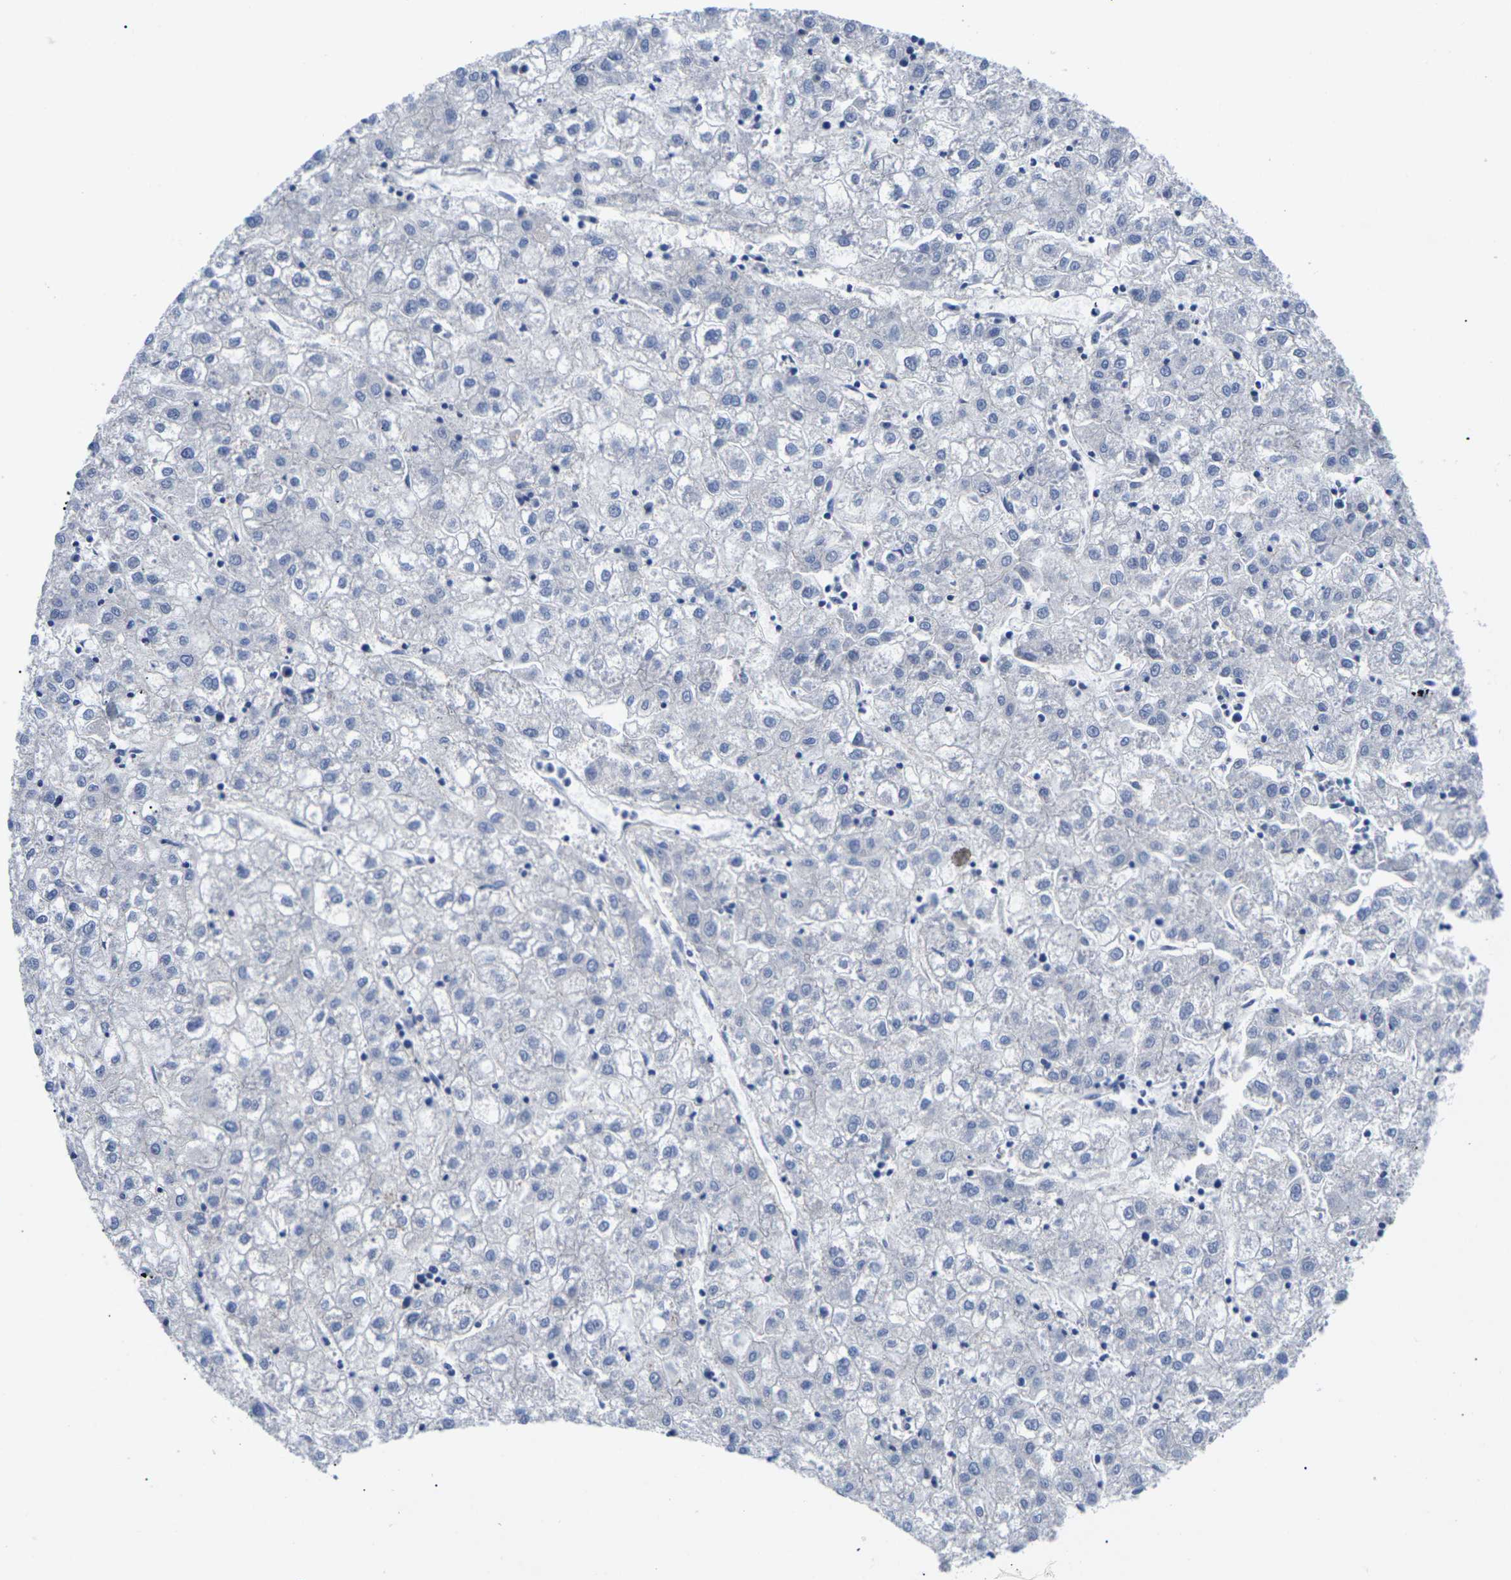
{"staining": {"intensity": "negative", "quantity": "none", "location": "none"}, "tissue": "liver cancer", "cell_type": "Tumor cells", "image_type": "cancer", "snomed": [{"axis": "morphology", "description": "Carcinoma, Hepatocellular, NOS"}, {"axis": "topography", "description": "Liver"}], "caption": "Histopathology image shows no protein expression in tumor cells of liver cancer tissue.", "gene": "ST6GAL2", "patient": {"sex": "male", "age": 72}}